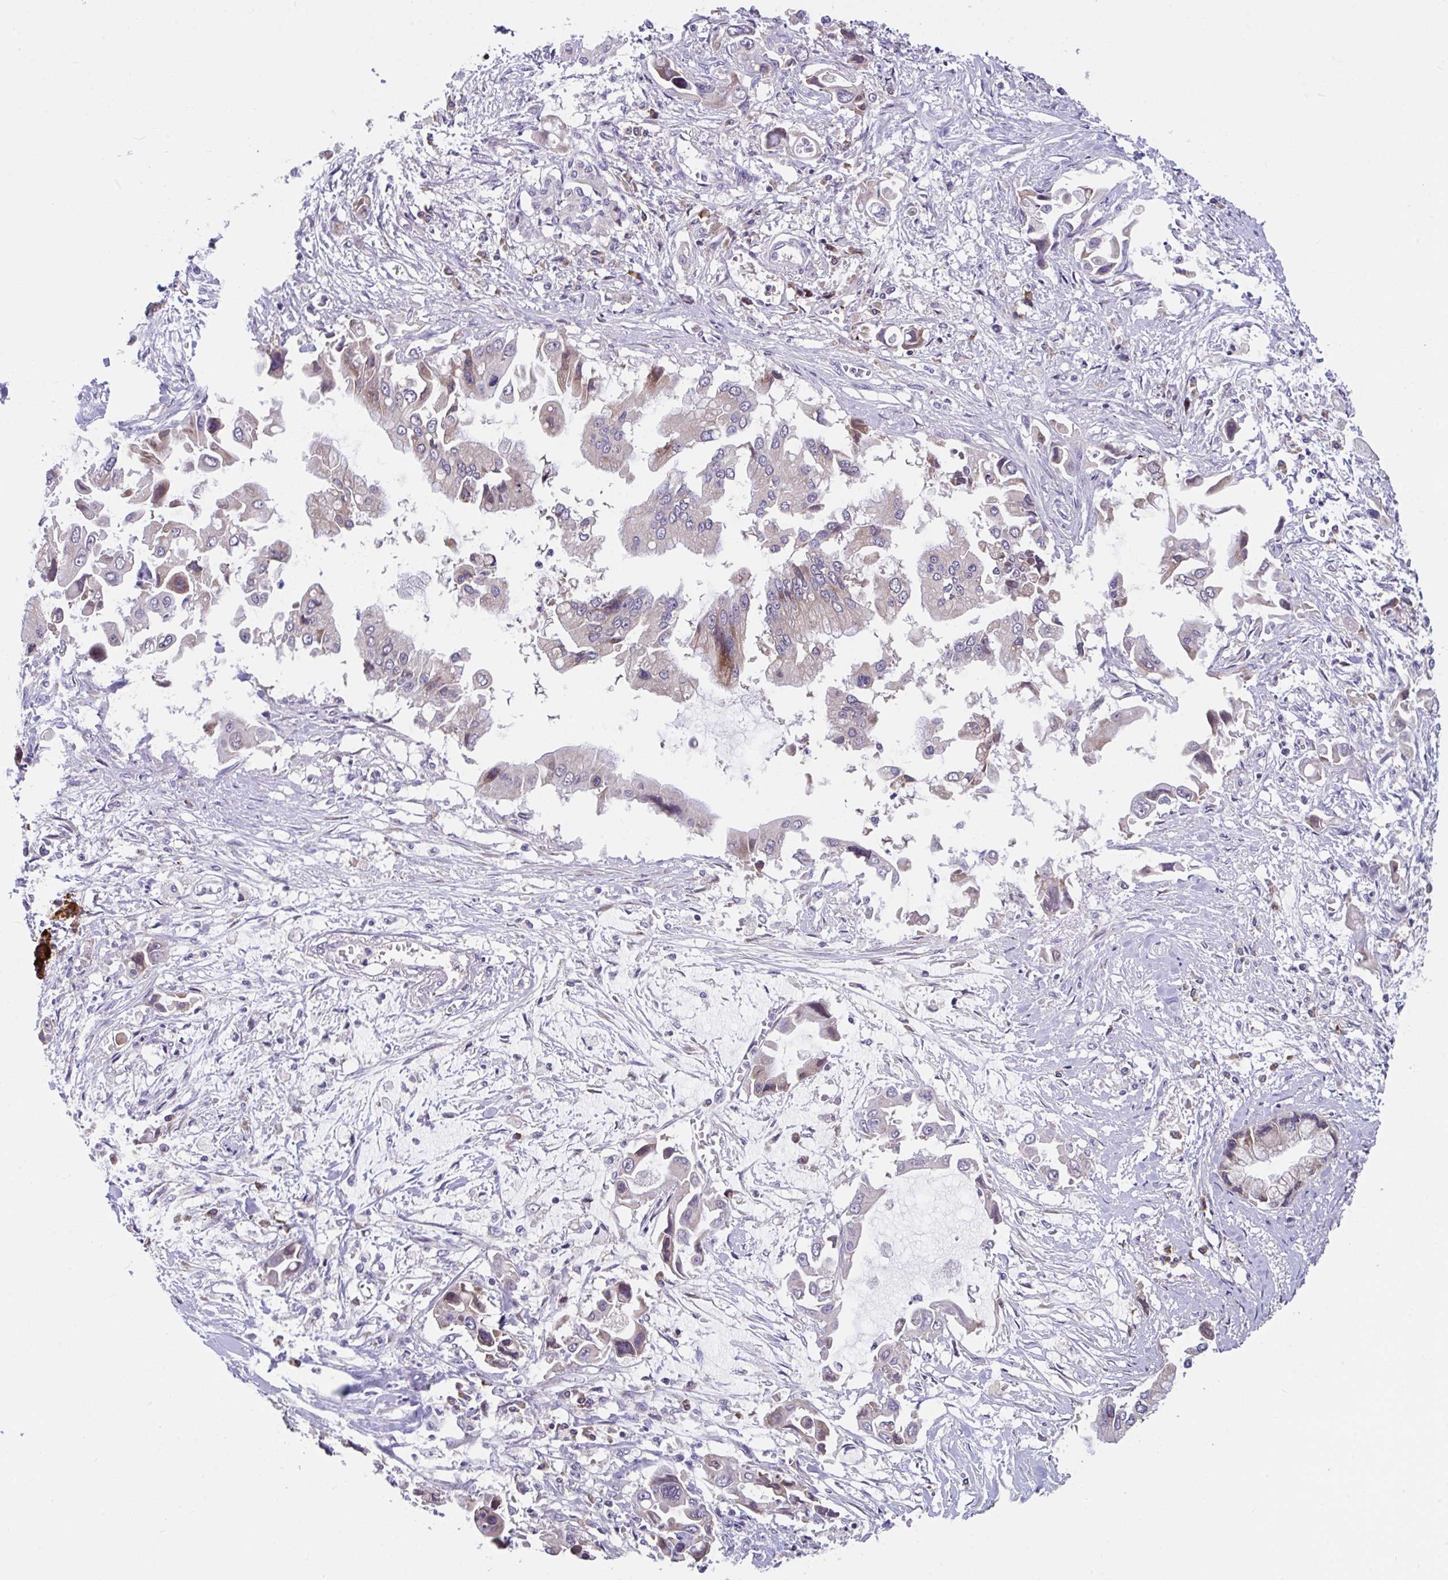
{"staining": {"intensity": "moderate", "quantity": "<25%", "location": "cytoplasmic/membranous"}, "tissue": "pancreatic cancer", "cell_type": "Tumor cells", "image_type": "cancer", "snomed": [{"axis": "morphology", "description": "Adenocarcinoma, NOS"}, {"axis": "topography", "description": "Pancreas"}], "caption": "Immunohistochemistry photomicrograph of human pancreatic adenocarcinoma stained for a protein (brown), which exhibits low levels of moderate cytoplasmic/membranous staining in about <25% of tumor cells.", "gene": "SUSD4", "patient": {"sex": "male", "age": 84}}